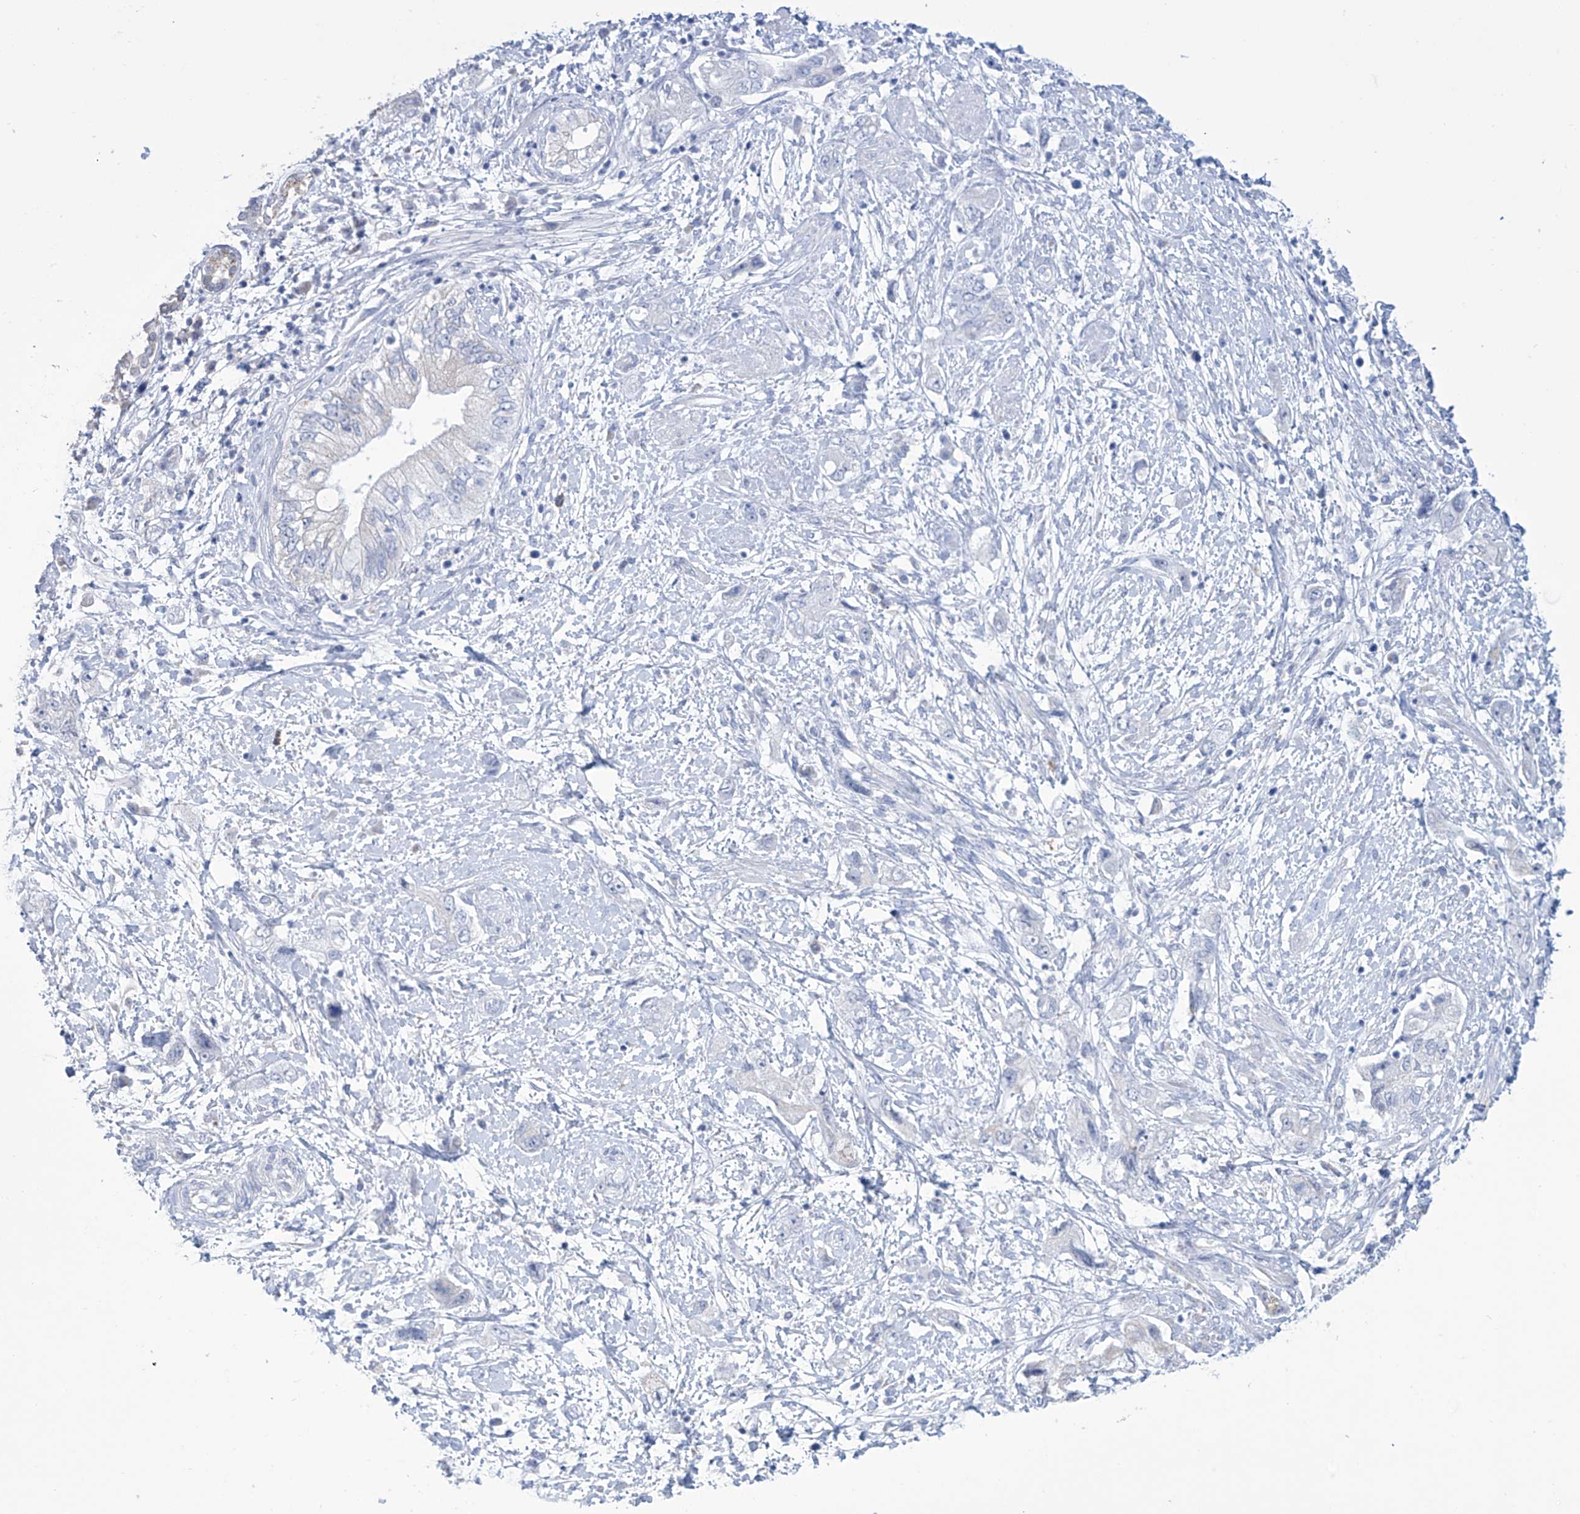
{"staining": {"intensity": "strong", "quantity": "25%-75%", "location": "cytoplasmic/membranous"}, "tissue": "pancreatic cancer", "cell_type": "Tumor cells", "image_type": "cancer", "snomed": [{"axis": "morphology", "description": "Adenocarcinoma, NOS"}, {"axis": "topography", "description": "Pancreas"}], "caption": "A brown stain shows strong cytoplasmic/membranous positivity of a protein in adenocarcinoma (pancreatic) tumor cells. The staining is performed using DAB brown chromogen to label protein expression. The nuclei are counter-stained blue using hematoxylin.", "gene": "ALDH6A1", "patient": {"sex": "female", "age": 73}}